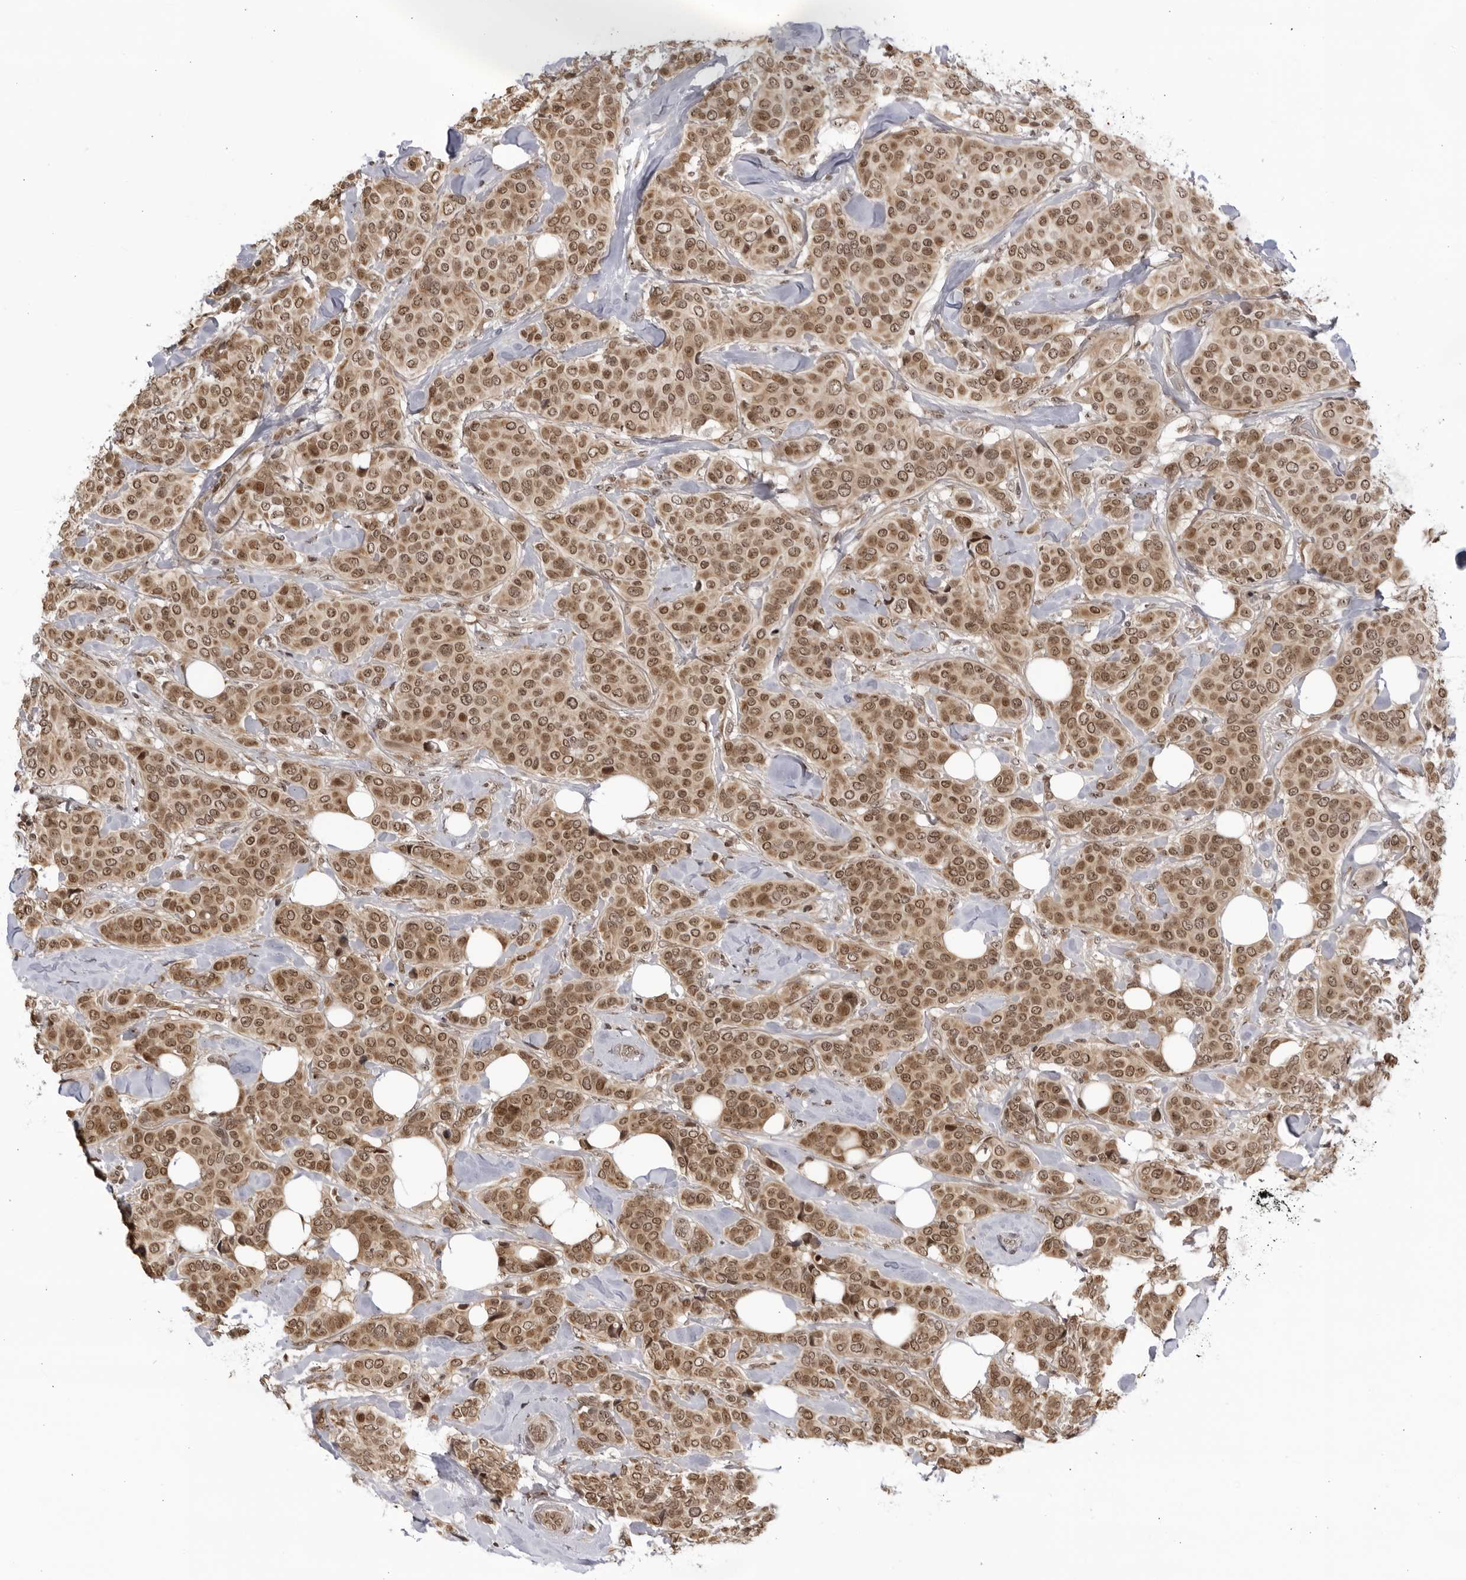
{"staining": {"intensity": "moderate", "quantity": ">75%", "location": "cytoplasmic/membranous,nuclear"}, "tissue": "breast cancer", "cell_type": "Tumor cells", "image_type": "cancer", "snomed": [{"axis": "morphology", "description": "Lobular carcinoma"}, {"axis": "topography", "description": "Breast"}], "caption": "Moderate cytoplasmic/membranous and nuclear staining for a protein is present in approximately >75% of tumor cells of breast cancer using immunohistochemistry.", "gene": "RASGEF1C", "patient": {"sex": "female", "age": 51}}